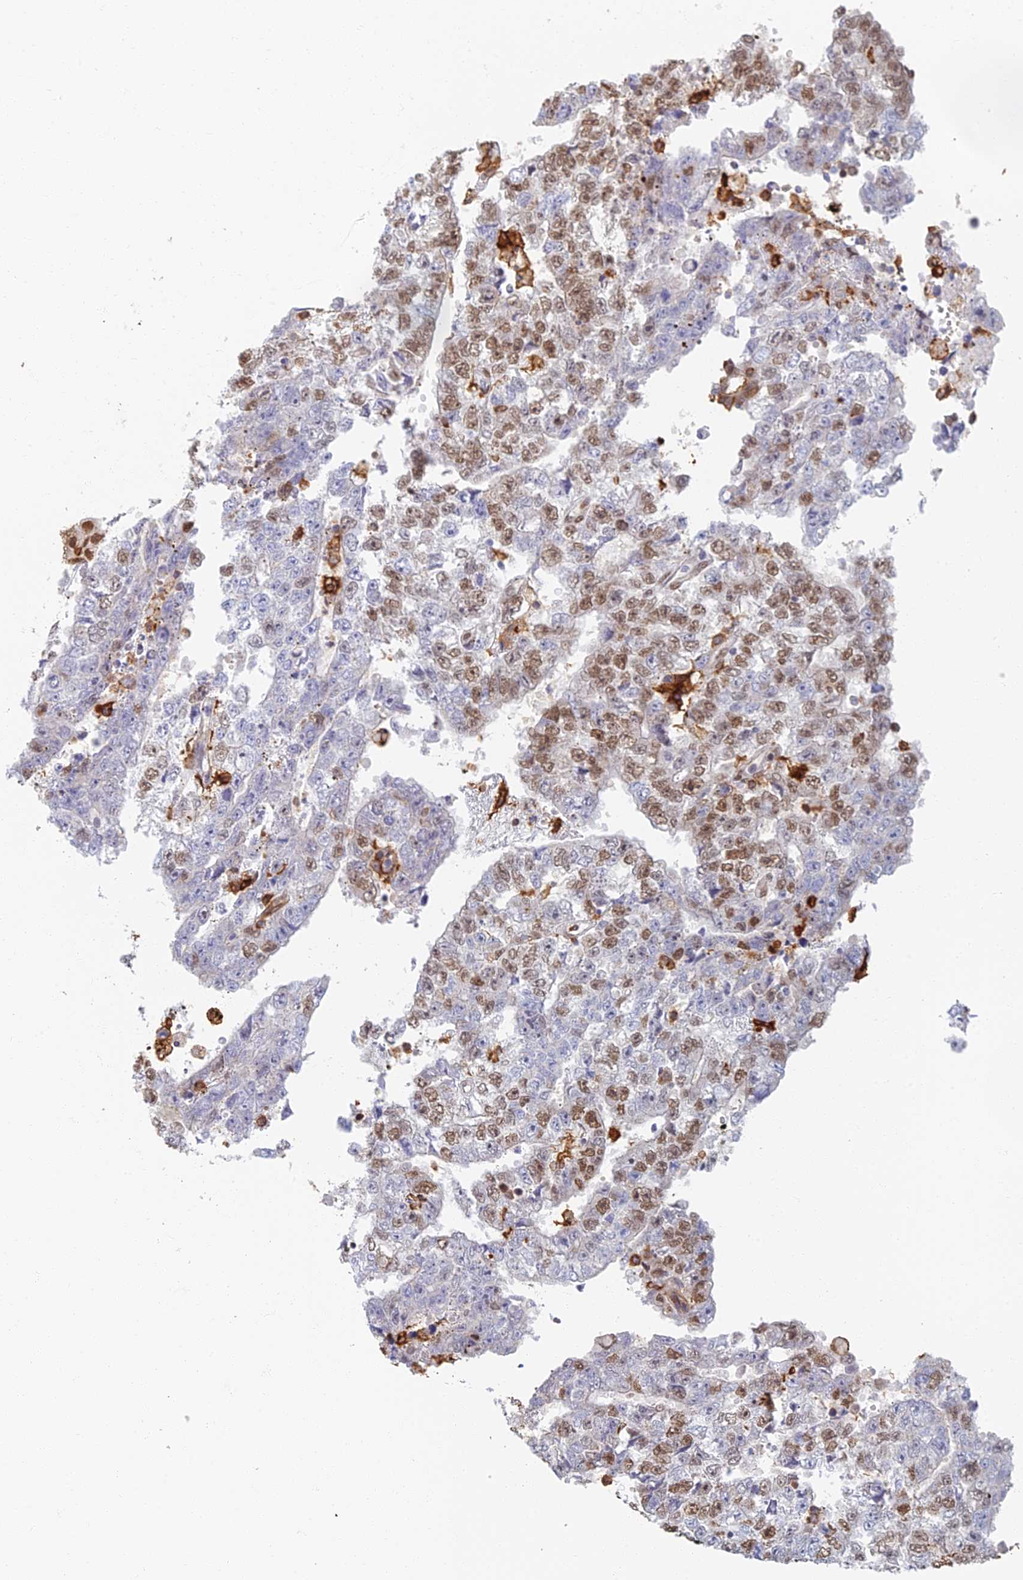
{"staining": {"intensity": "moderate", "quantity": "25%-75%", "location": "nuclear"}, "tissue": "testis cancer", "cell_type": "Tumor cells", "image_type": "cancer", "snomed": [{"axis": "morphology", "description": "Carcinoma, Embryonal, NOS"}, {"axis": "topography", "description": "Testis"}], "caption": "Embryonal carcinoma (testis) was stained to show a protein in brown. There is medium levels of moderate nuclear staining in about 25%-75% of tumor cells.", "gene": "GPATCH1", "patient": {"sex": "male", "age": 25}}